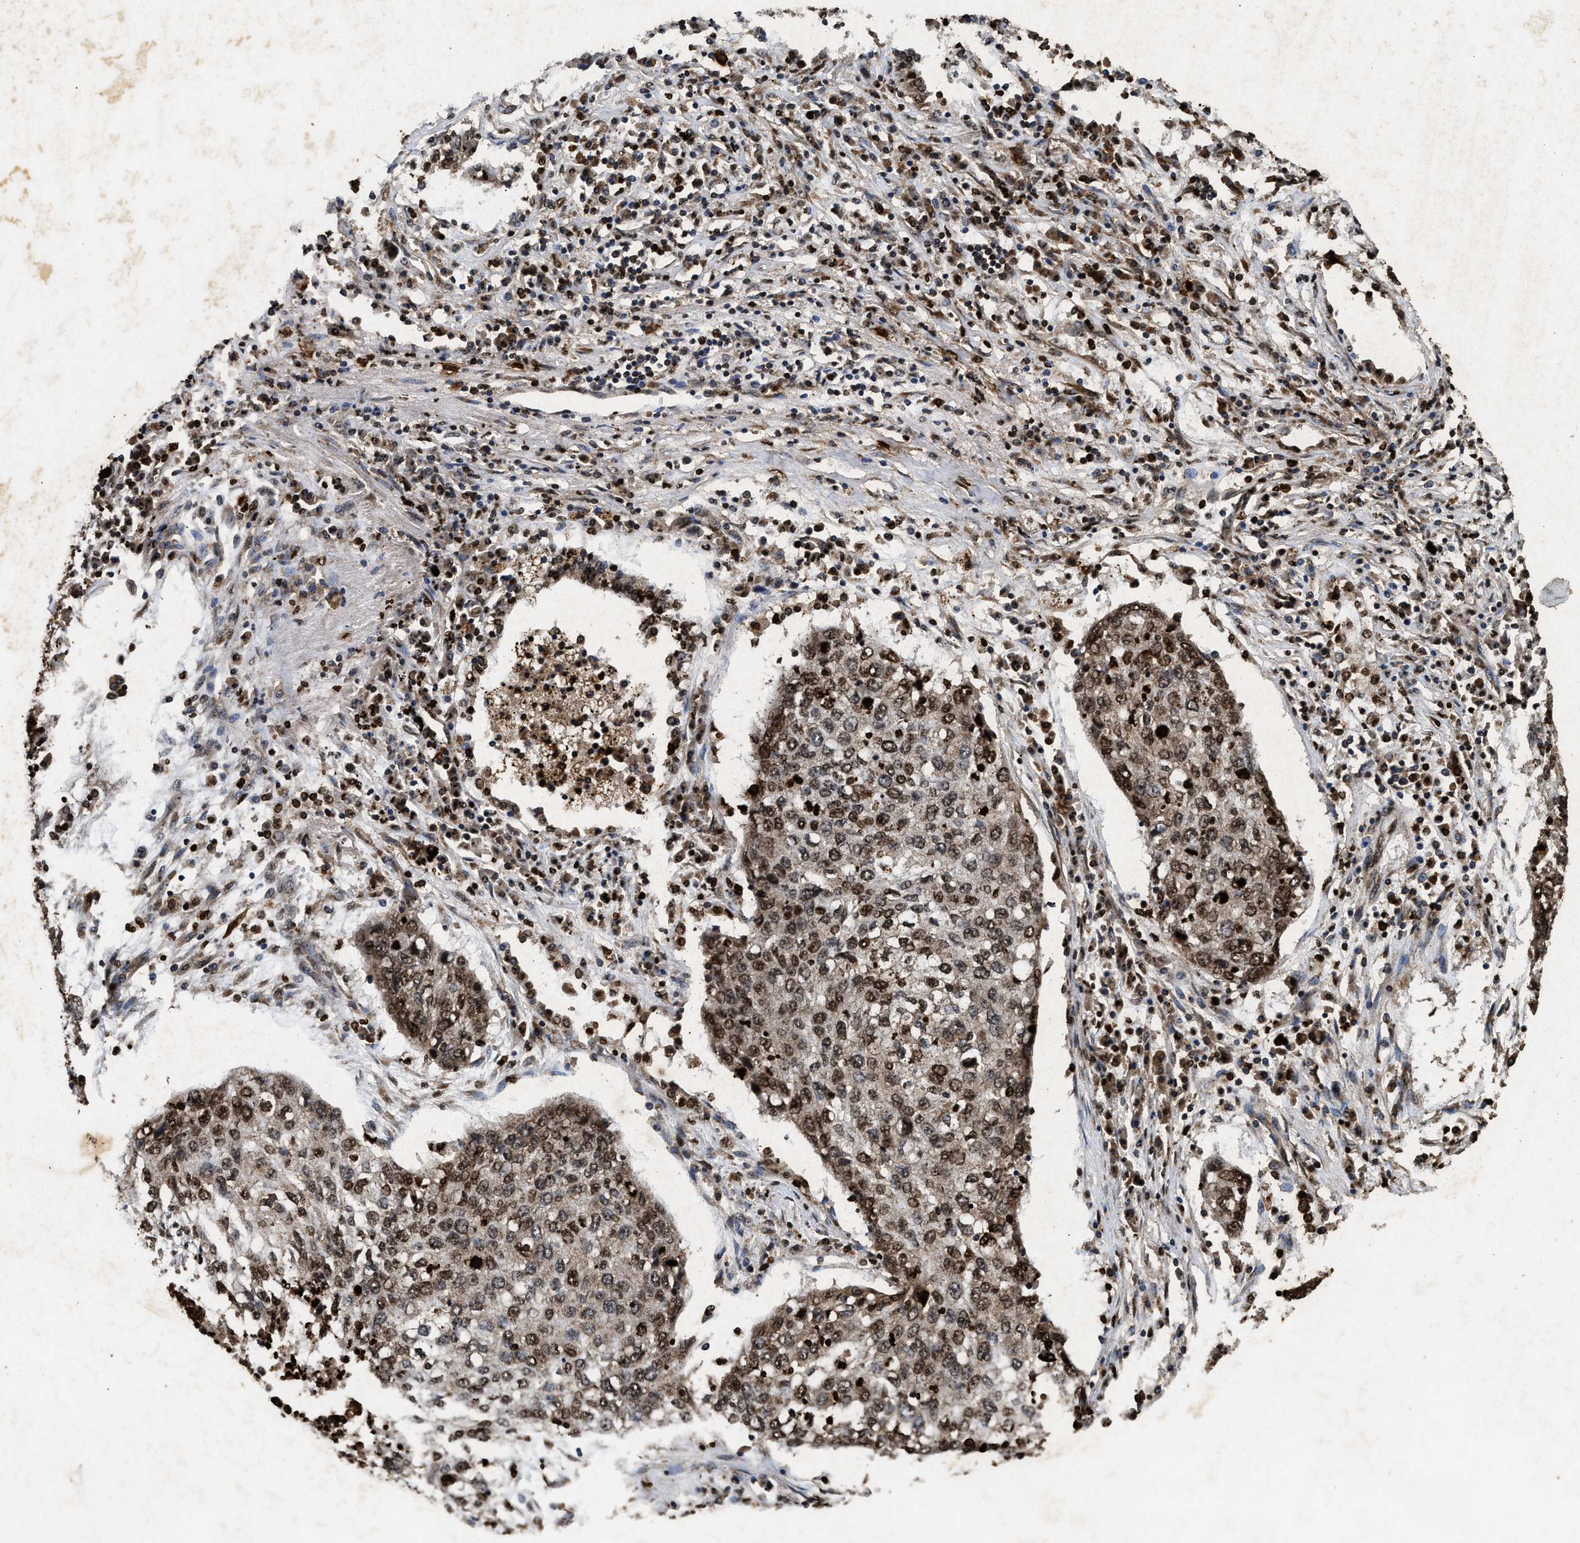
{"staining": {"intensity": "moderate", "quantity": ">75%", "location": "cytoplasmic/membranous,nuclear"}, "tissue": "lung cancer", "cell_type": "Tumor cells", "image_type": "cancer", "snomed": [{"axis": "morphology", "description": "Squamous cell carcinoma, NOS"}, {"axis": "topography", "description": "Lung"}], "caption": "Immunohistochemistry (IHC) (DAB (3,3'-diaminobenzidine)) staining of human lung cancer (squamous cell carcinoma) shows moderate cytoplasmic/membranous and nuclear protein positivity in about >75% of tumor cells.", "gene": "ACOX1", "patient": {"sex": "female", "age": 63}}